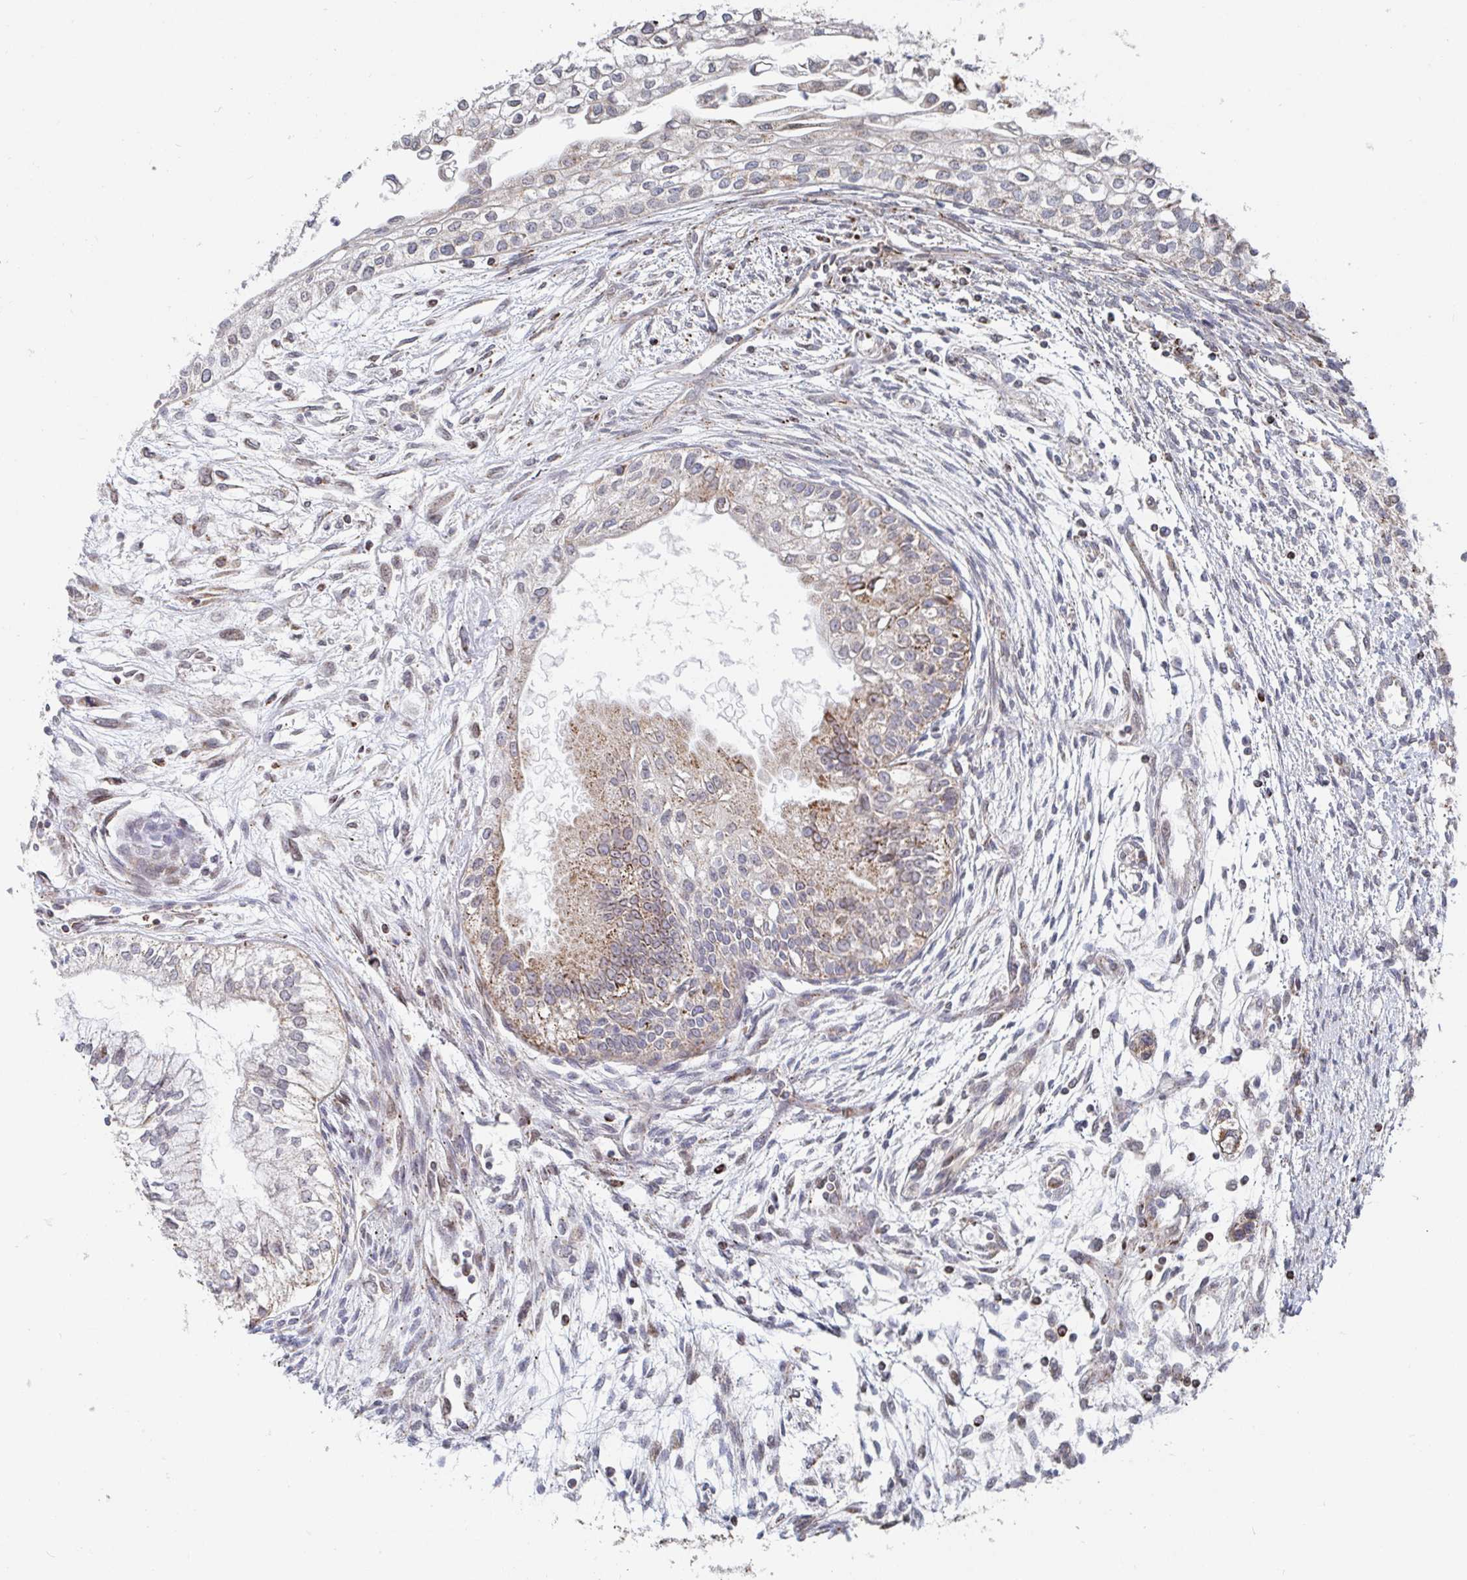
{"staining": {"intensity": "moderate", "quantity": "25%-75%", "location": "cytoplasmic/membranous"}, "tissue": "testis cancer", "cell_type": "Tumor cells", "image_type": "cancer", "snomed": [{"axis": "morphology", "description": "Carcinoma, Embryonal, NOS"}, {"axis": "topography", "description": "Testis"}], "caption": "The histopathology image exhibits immunohistochemical staining of testis embryonal carcinoma. There is moderate cytoplasmic/membranous staining is appreciated in approximately 25%-75% of tumor cells.", "gene": "STARD8", "patient": {"sex": "male", "age": 37}}